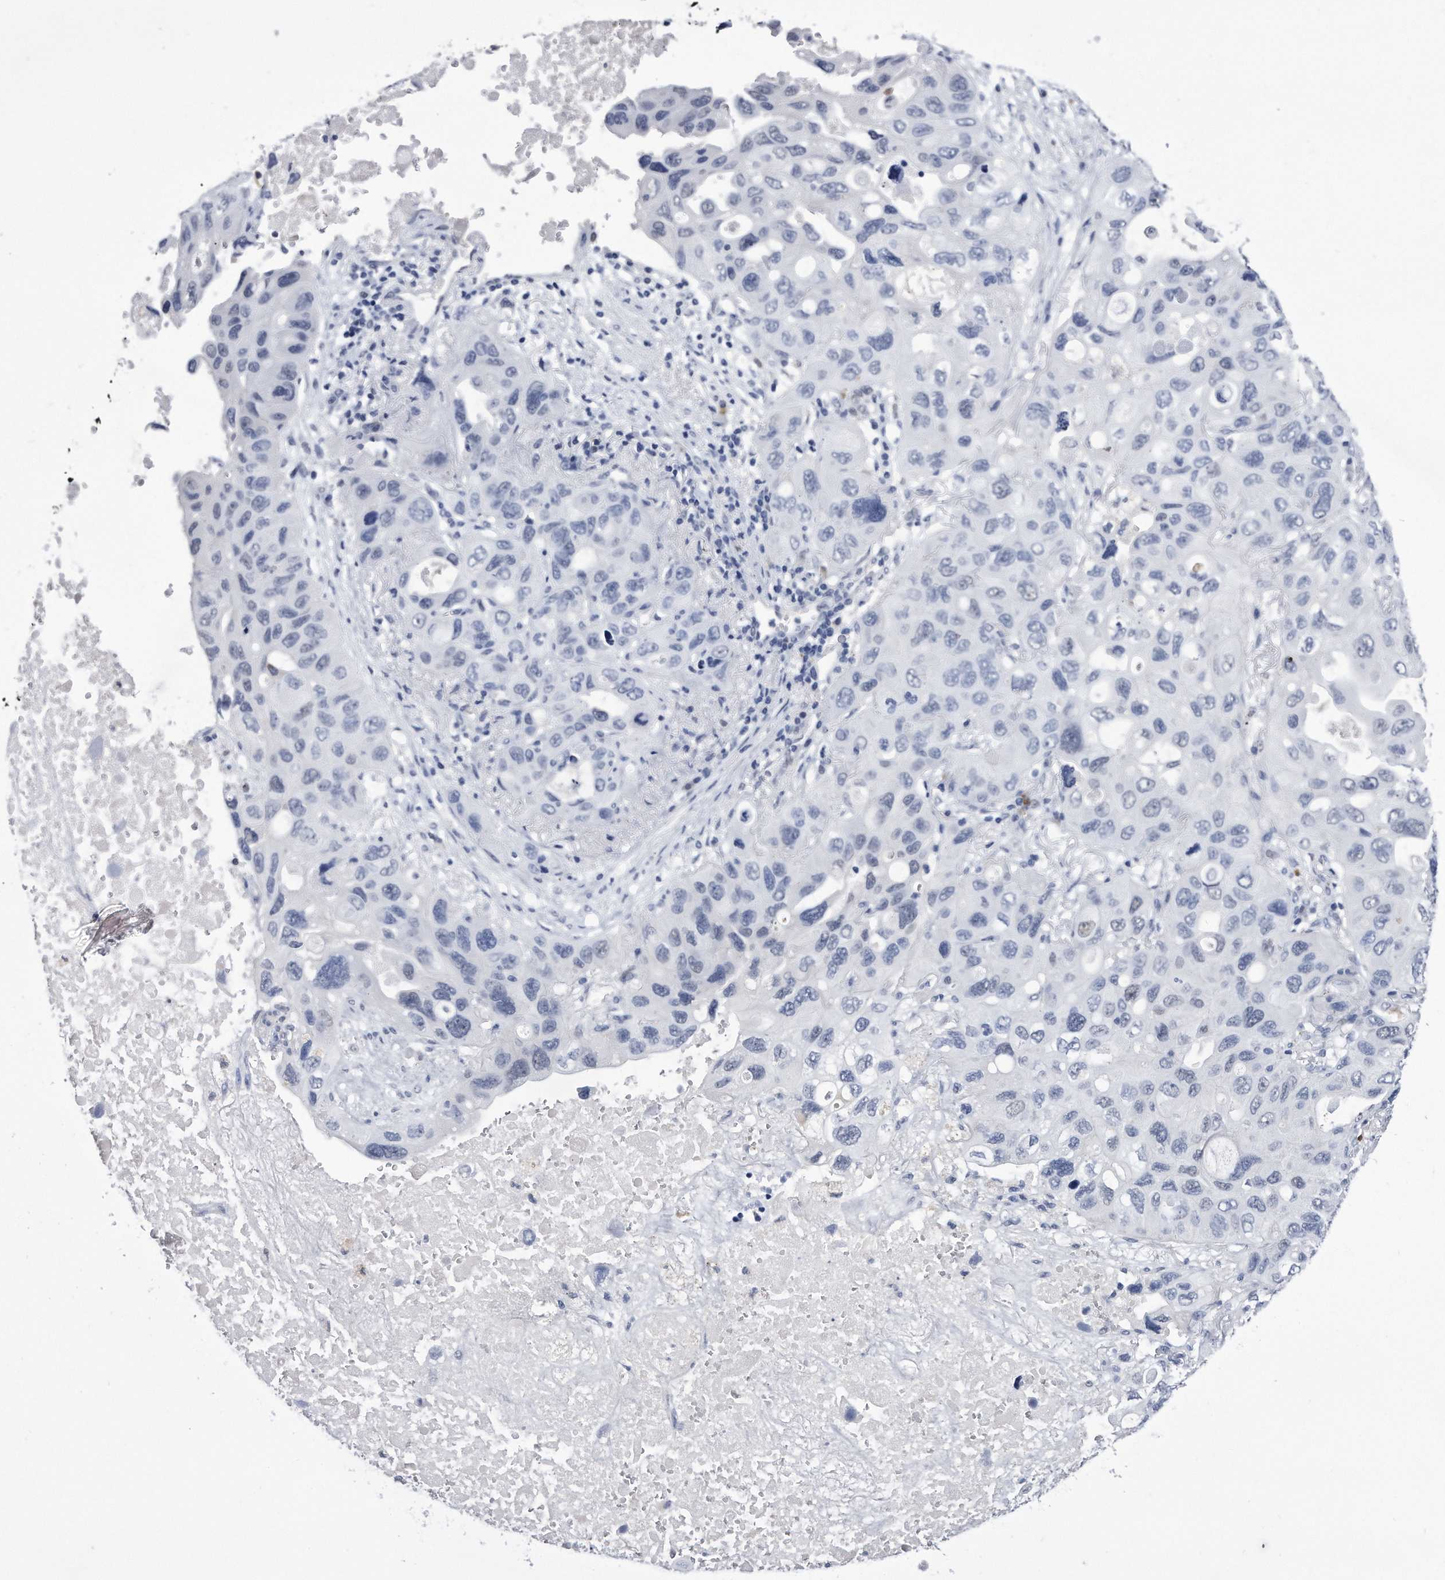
{"staining": {"intensity": "negative", "quantity": "none", "location": "none"}, "tissue": "lung cancer", "cell_type": "Tumor cells", "image_type": "cancer", "snomed": [{"axis": "morphology", "description": "Squamous cell carcinoma, NOS"}, {"axis": "topography", "description": "Lung"}], "caption": "The micrograph demonstrates no staining of tumor cells in lung squamous cell carcinoma.", "gene": "KCTD8", "patient": {"sex": "female", "age": 73}}